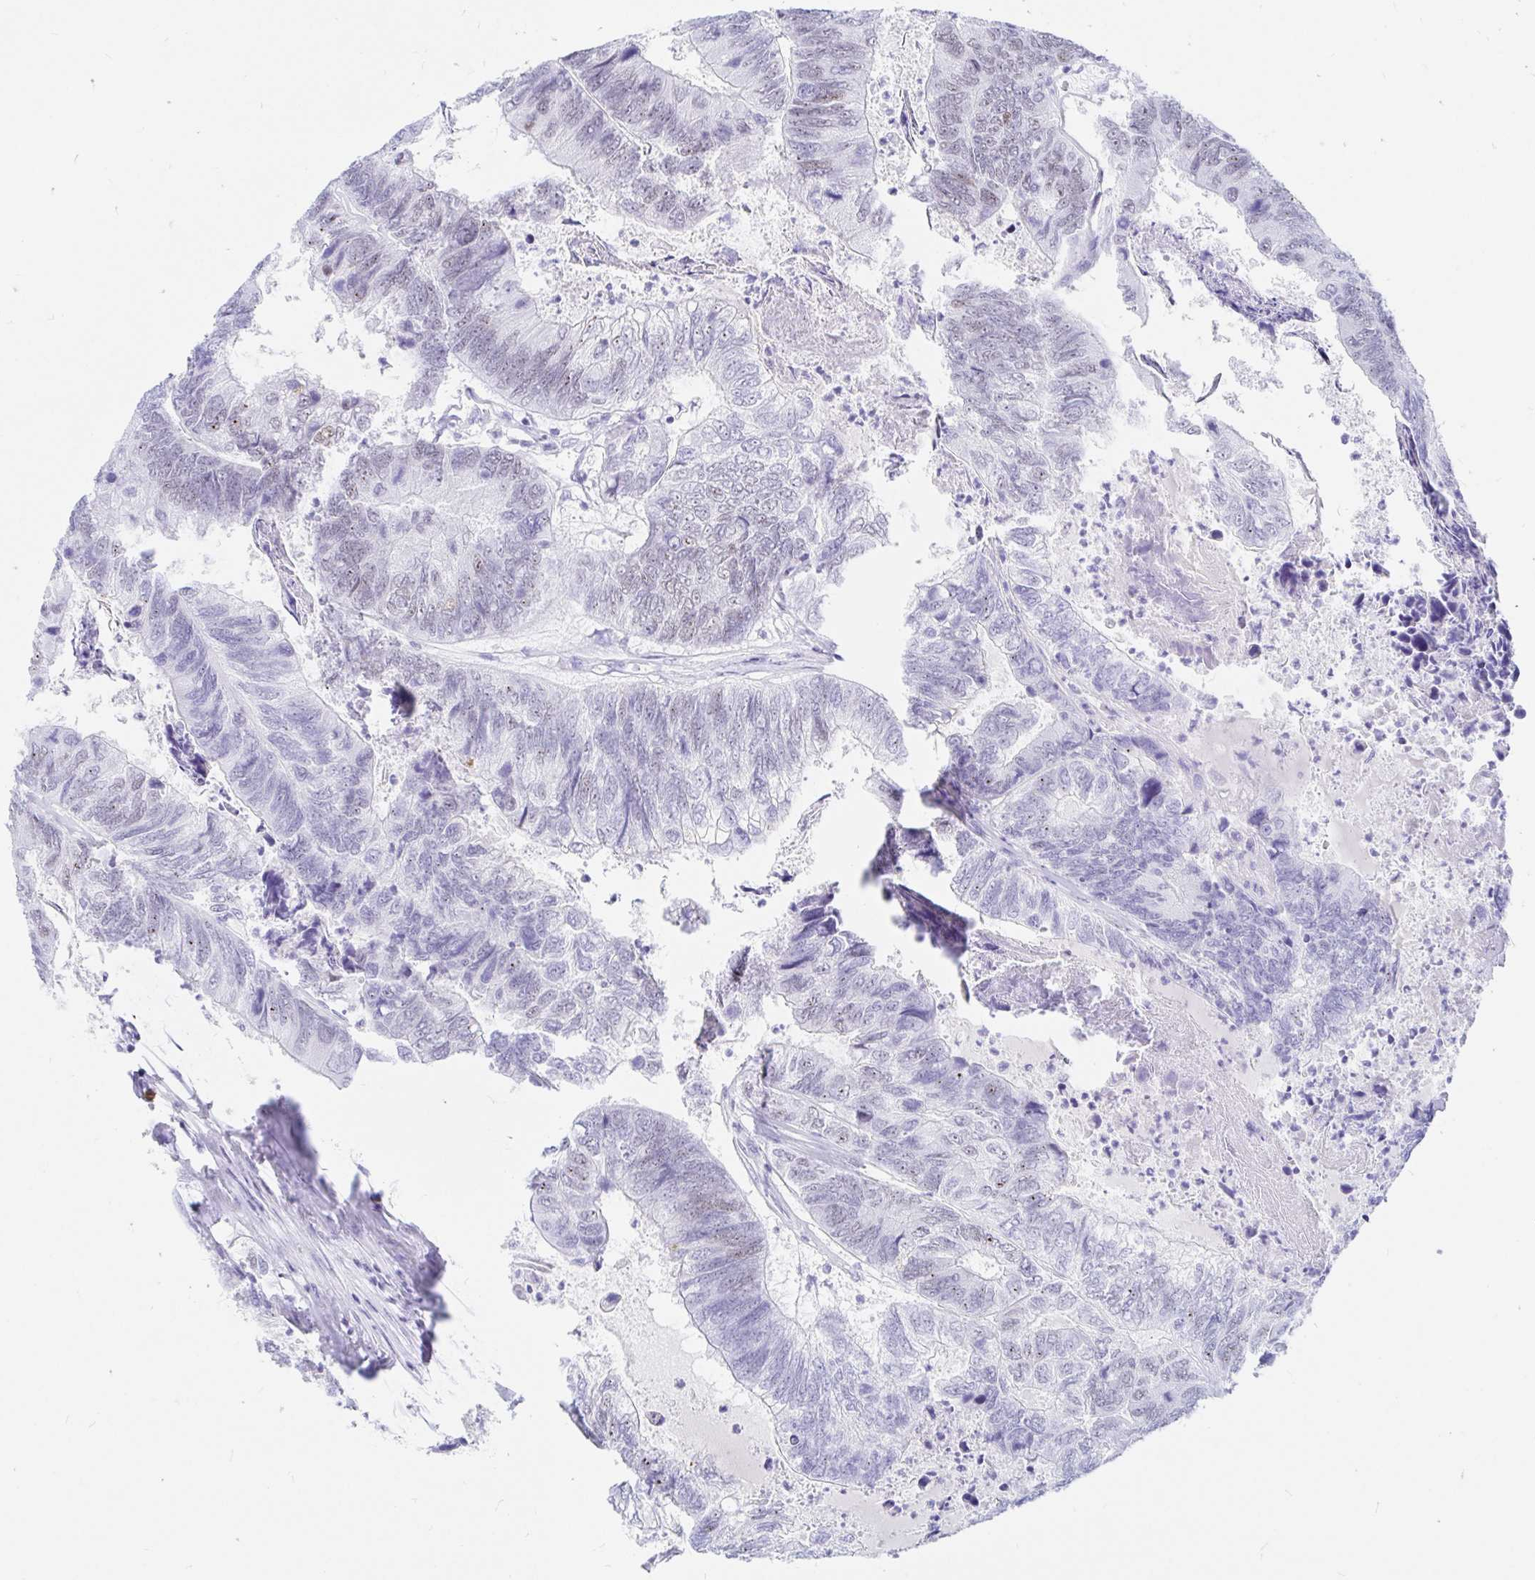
{"staining": {"intensity": "weak", "quantity": "25%-75%", "location": "nuclear"}, "tissue": "colorectal cancer", "cell_type": "Tumor cells", "image_type": "cancer", "snomed": [{"axis": "morphology", "description": "Adenocarcinoma, NOS"}, {"axis": "topography", "description": "Colon"}], "caption": "A histopathology image of human colorectal cancer (adenocarcinoma) stained for a protein shows weak nuclear brown staining in tumor cells. The protein is shown in brown color, while the nuclei are stained blue.", "gene": "OR6T1", "patient": {"sex": "female", "age": 67}}